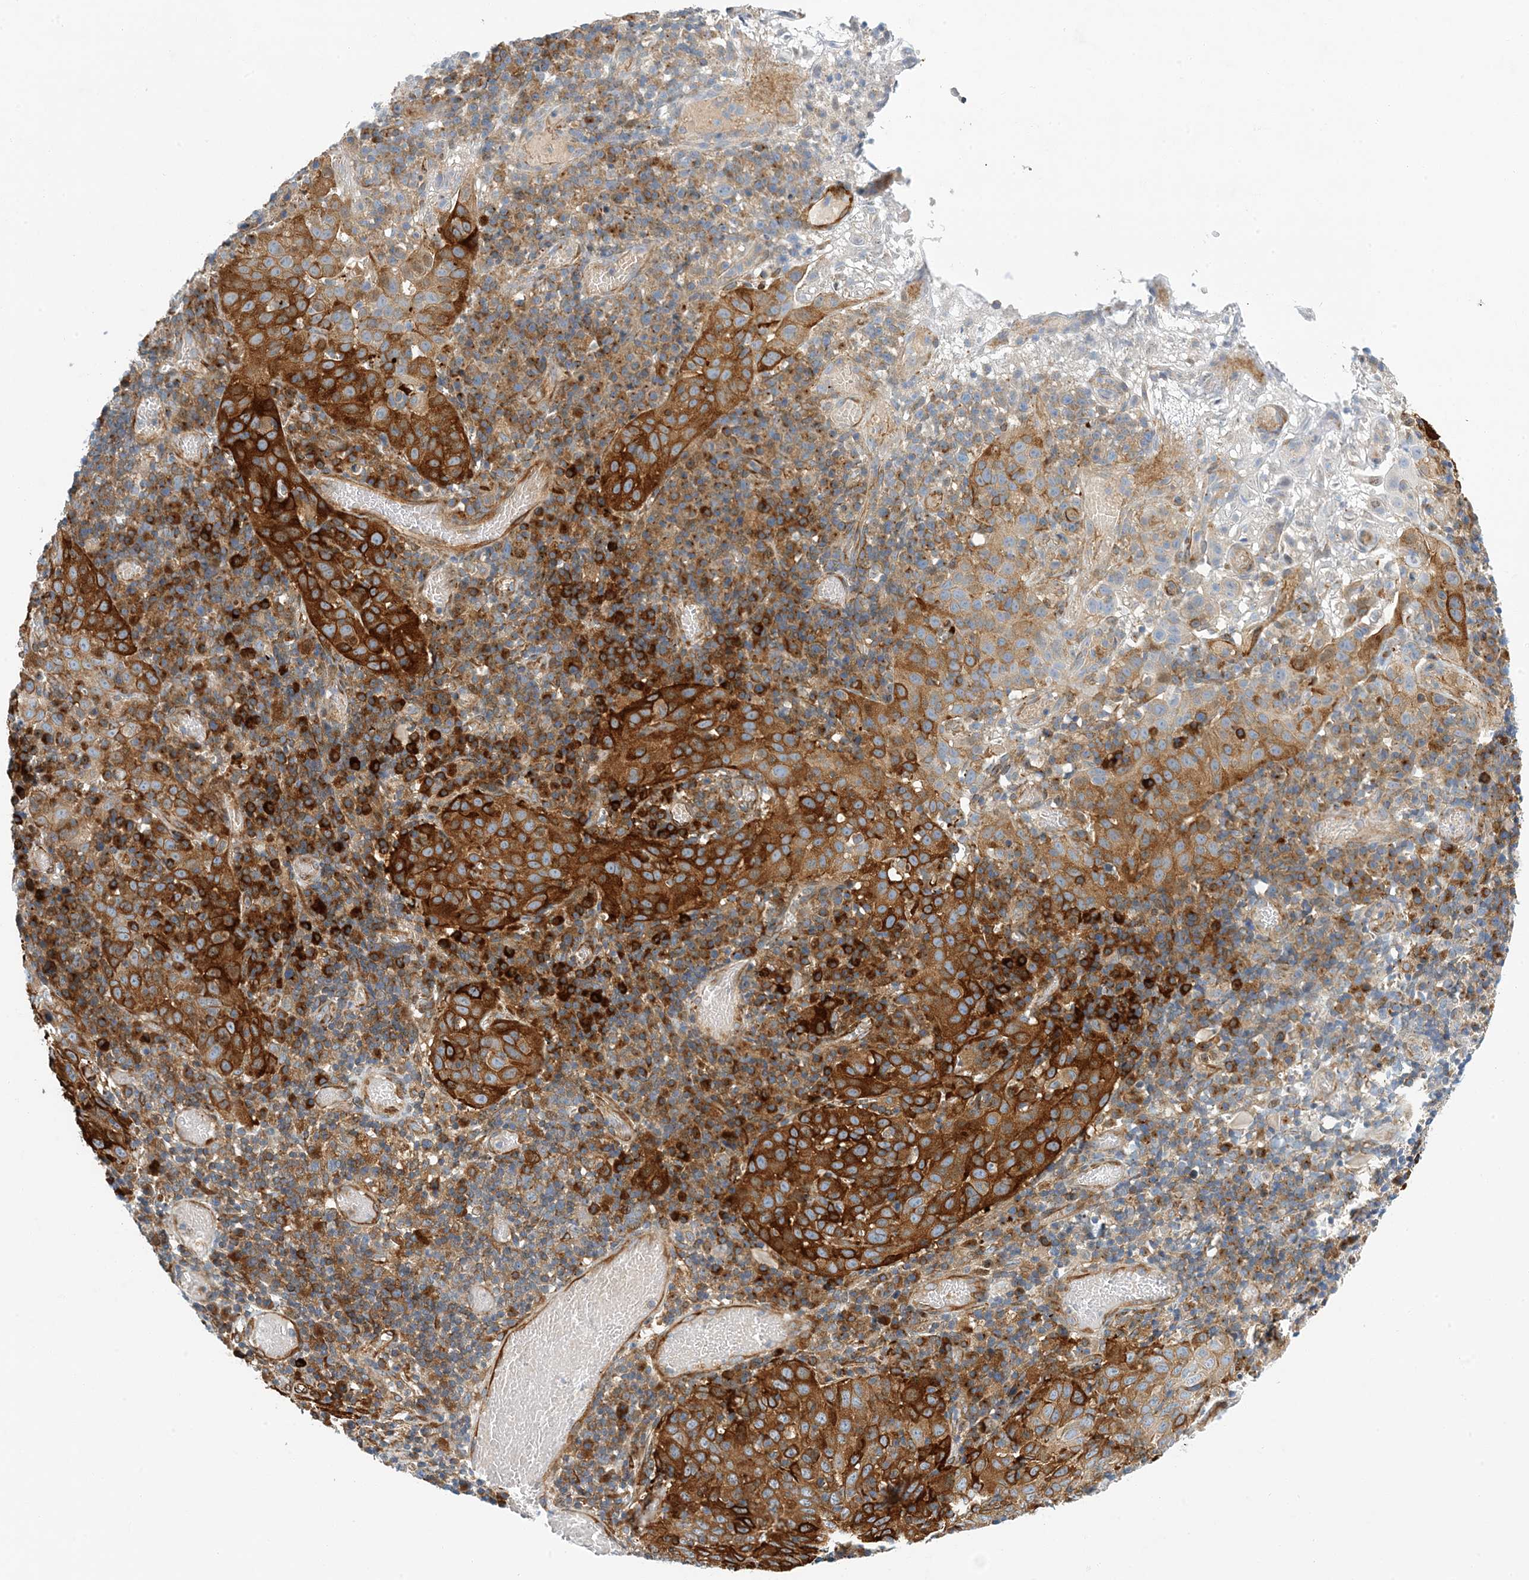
{"staining": {"intensity": "strong", "quantity": ">75%", "location": "cytoplasmic/membranous"}, "tissue": "cervical cancer", "cell_type": "Tumor cells", "image_type": "cancer", "snomed": [{"axis": "morphology", "description": "Squamous cell carcinoma, NOS"}, {"axis": "topography", "description": "Cervix"}], "caption": "About >75% of tumor cells in human cervical cancer exhibit strong cytoplasmic/membranous protein positivity as visualized by brown immunohistochemical staining.", "gene": "PCDHA2", "patient": {"sex": "female", "age": 46}}